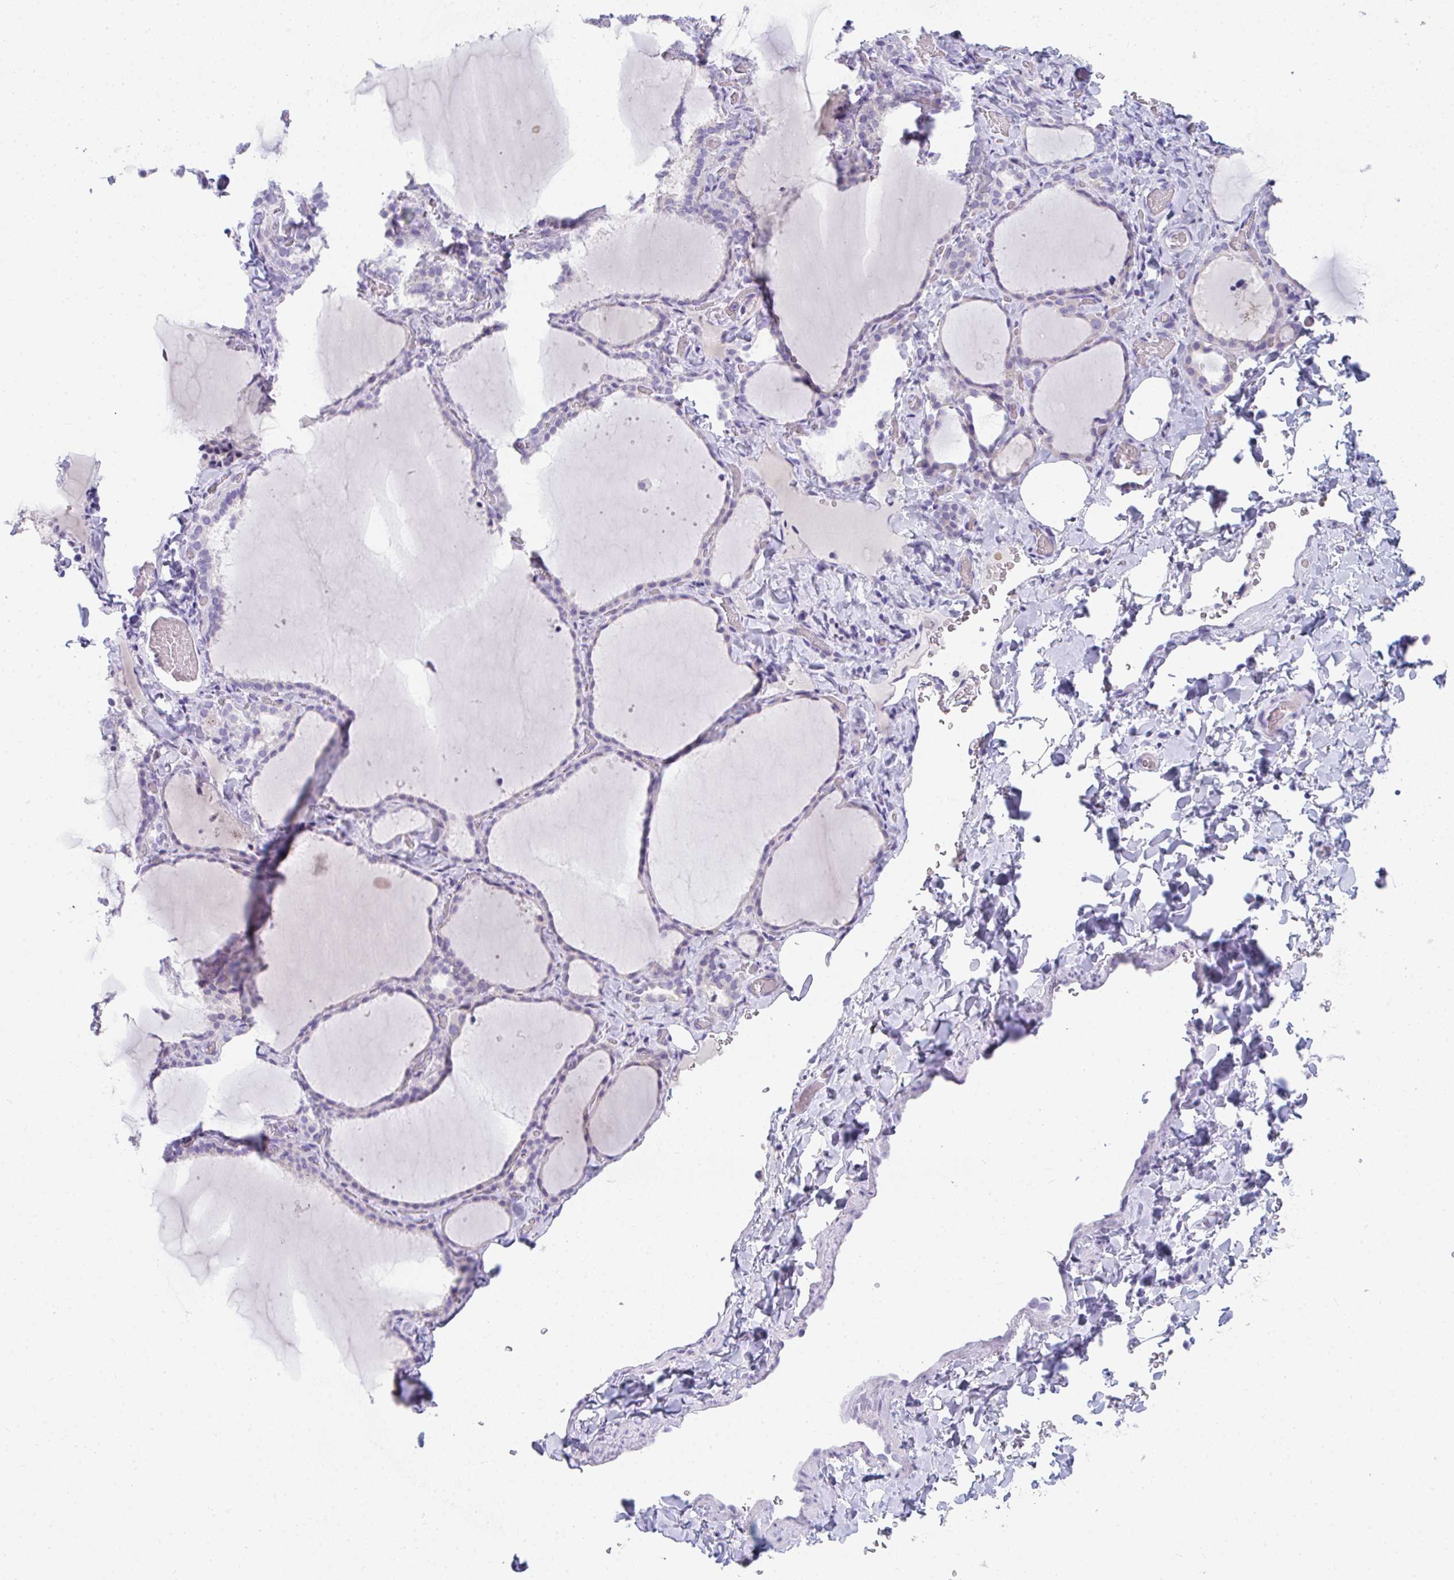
{"staining": {"intensity": "negative", "quantity": "none", "location": "none"}, "tissue": "thyroid gland", "cell_type": "Glandular cells", "image_type": "normal", "snomed": [{"axis": "morphology", "description": "Normal tissue, NOS"}, {"axis": "topography", "description": "Thyroid gland"}], "caption": "An IHC histopathology image of unremarkable thyroid gland is shown. There is no staining in glandular cells of thyroid gland. (Brightfield microscopy of DAB (3,3'-diaminobenzidine) immunohistochemistry at high magnification).", "gene": "TTC30A", "patient": {"sex": "female", "age": 22}}